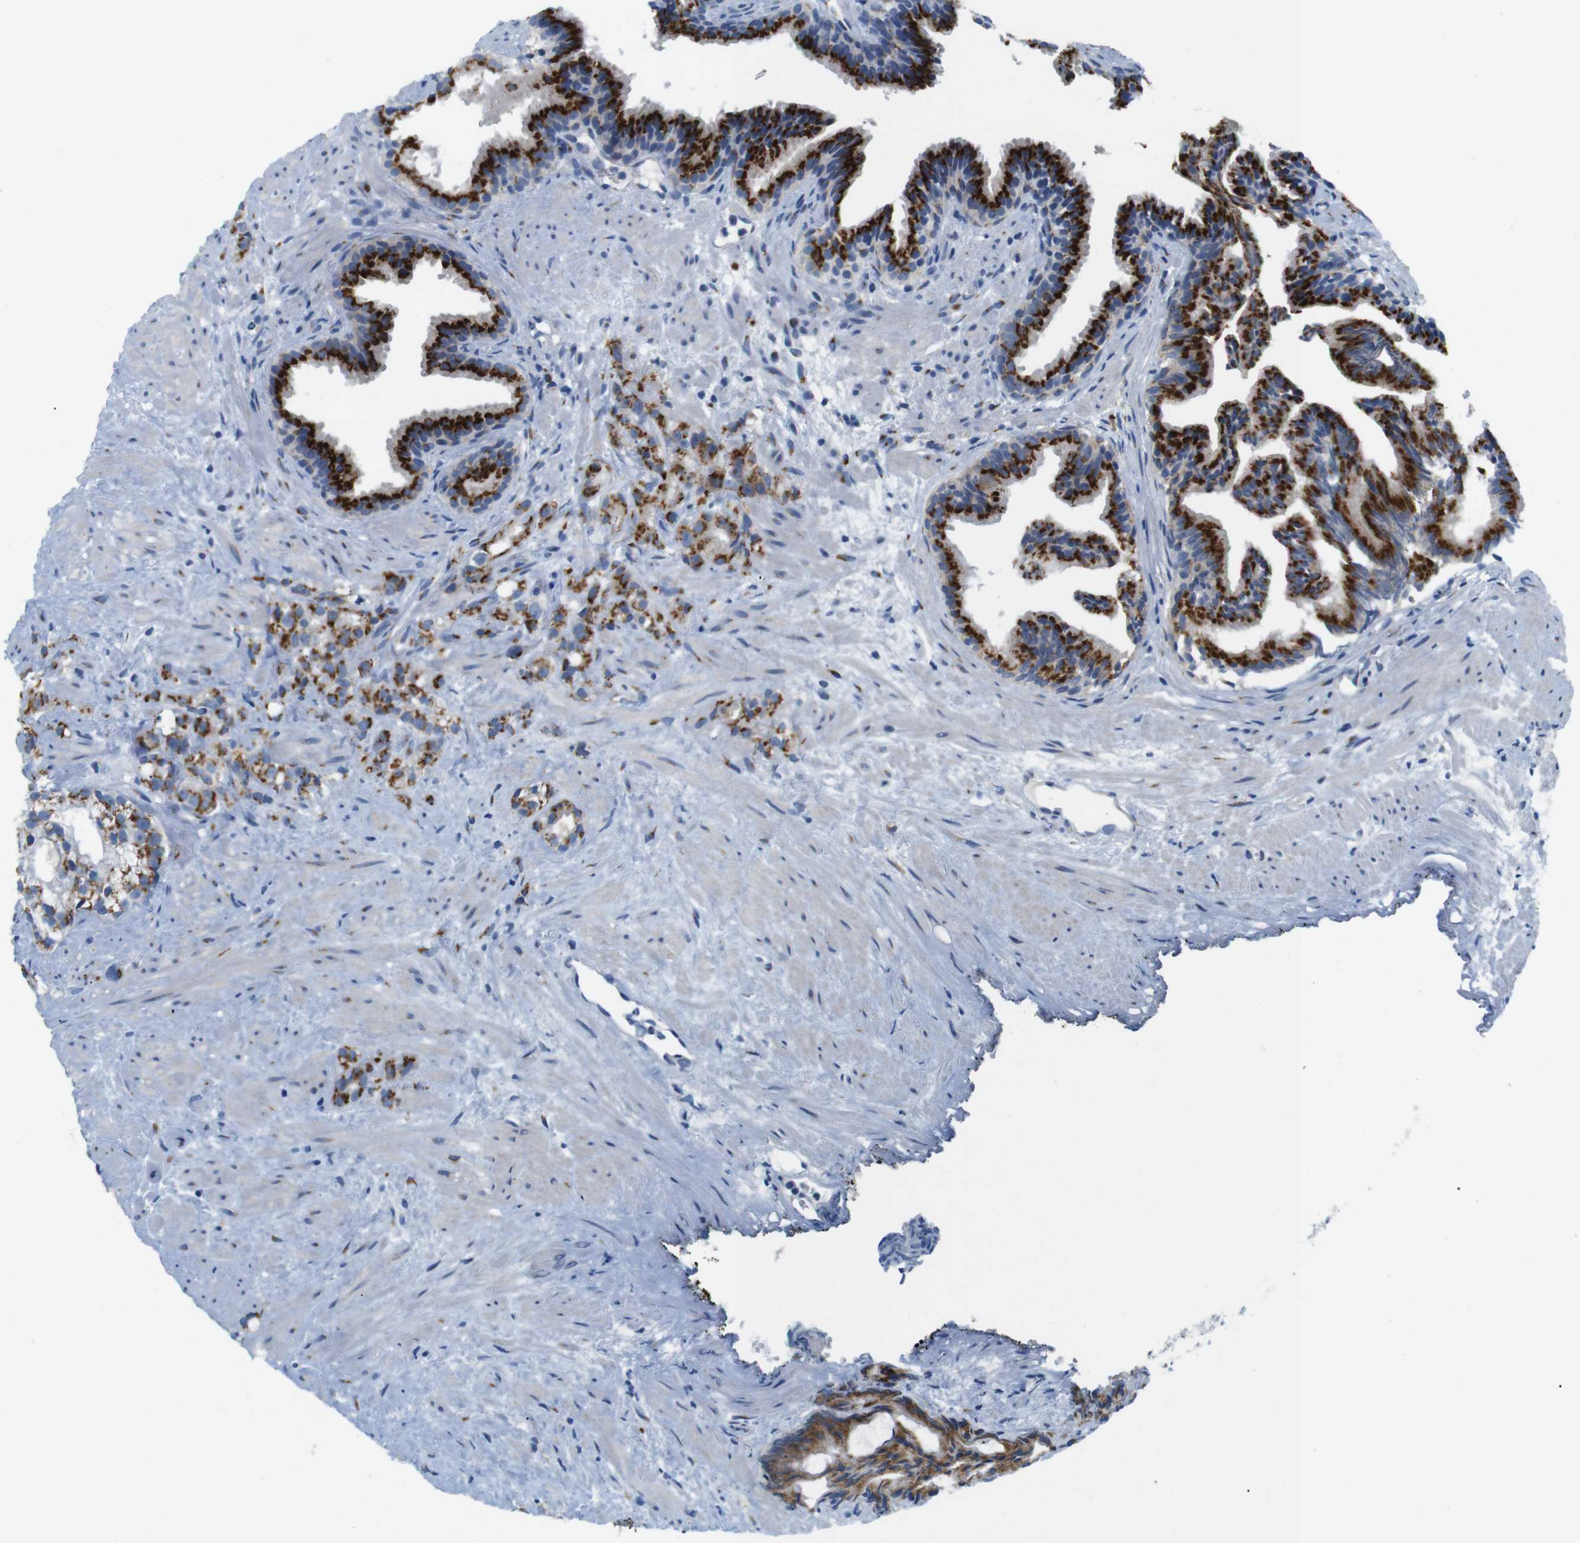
{"staining": {"intensity": "strong", "quantity": ">75%", "location": "cytoplasmic/membranous"}, "tissue": "prostate cancer", "cell_type": "Tumor cells", "image_type": "cancer", "snomed": [{"axis": "morphology", "description": "Adenocarcinoma, Low grade"}, {"axis": "topography", "description": "Prostate"}], "caption": "Immunohistochemistry histopathology image of human prostate cancer (adenocarcinoma (low-grade)) stained for a protein (brown), which displays high levels of strong cytoplasmic/membranous expression in approximately >75% of tumor cells.", "gene": "GOLGA2", "patient": {"sex": "male", "age": 89}}